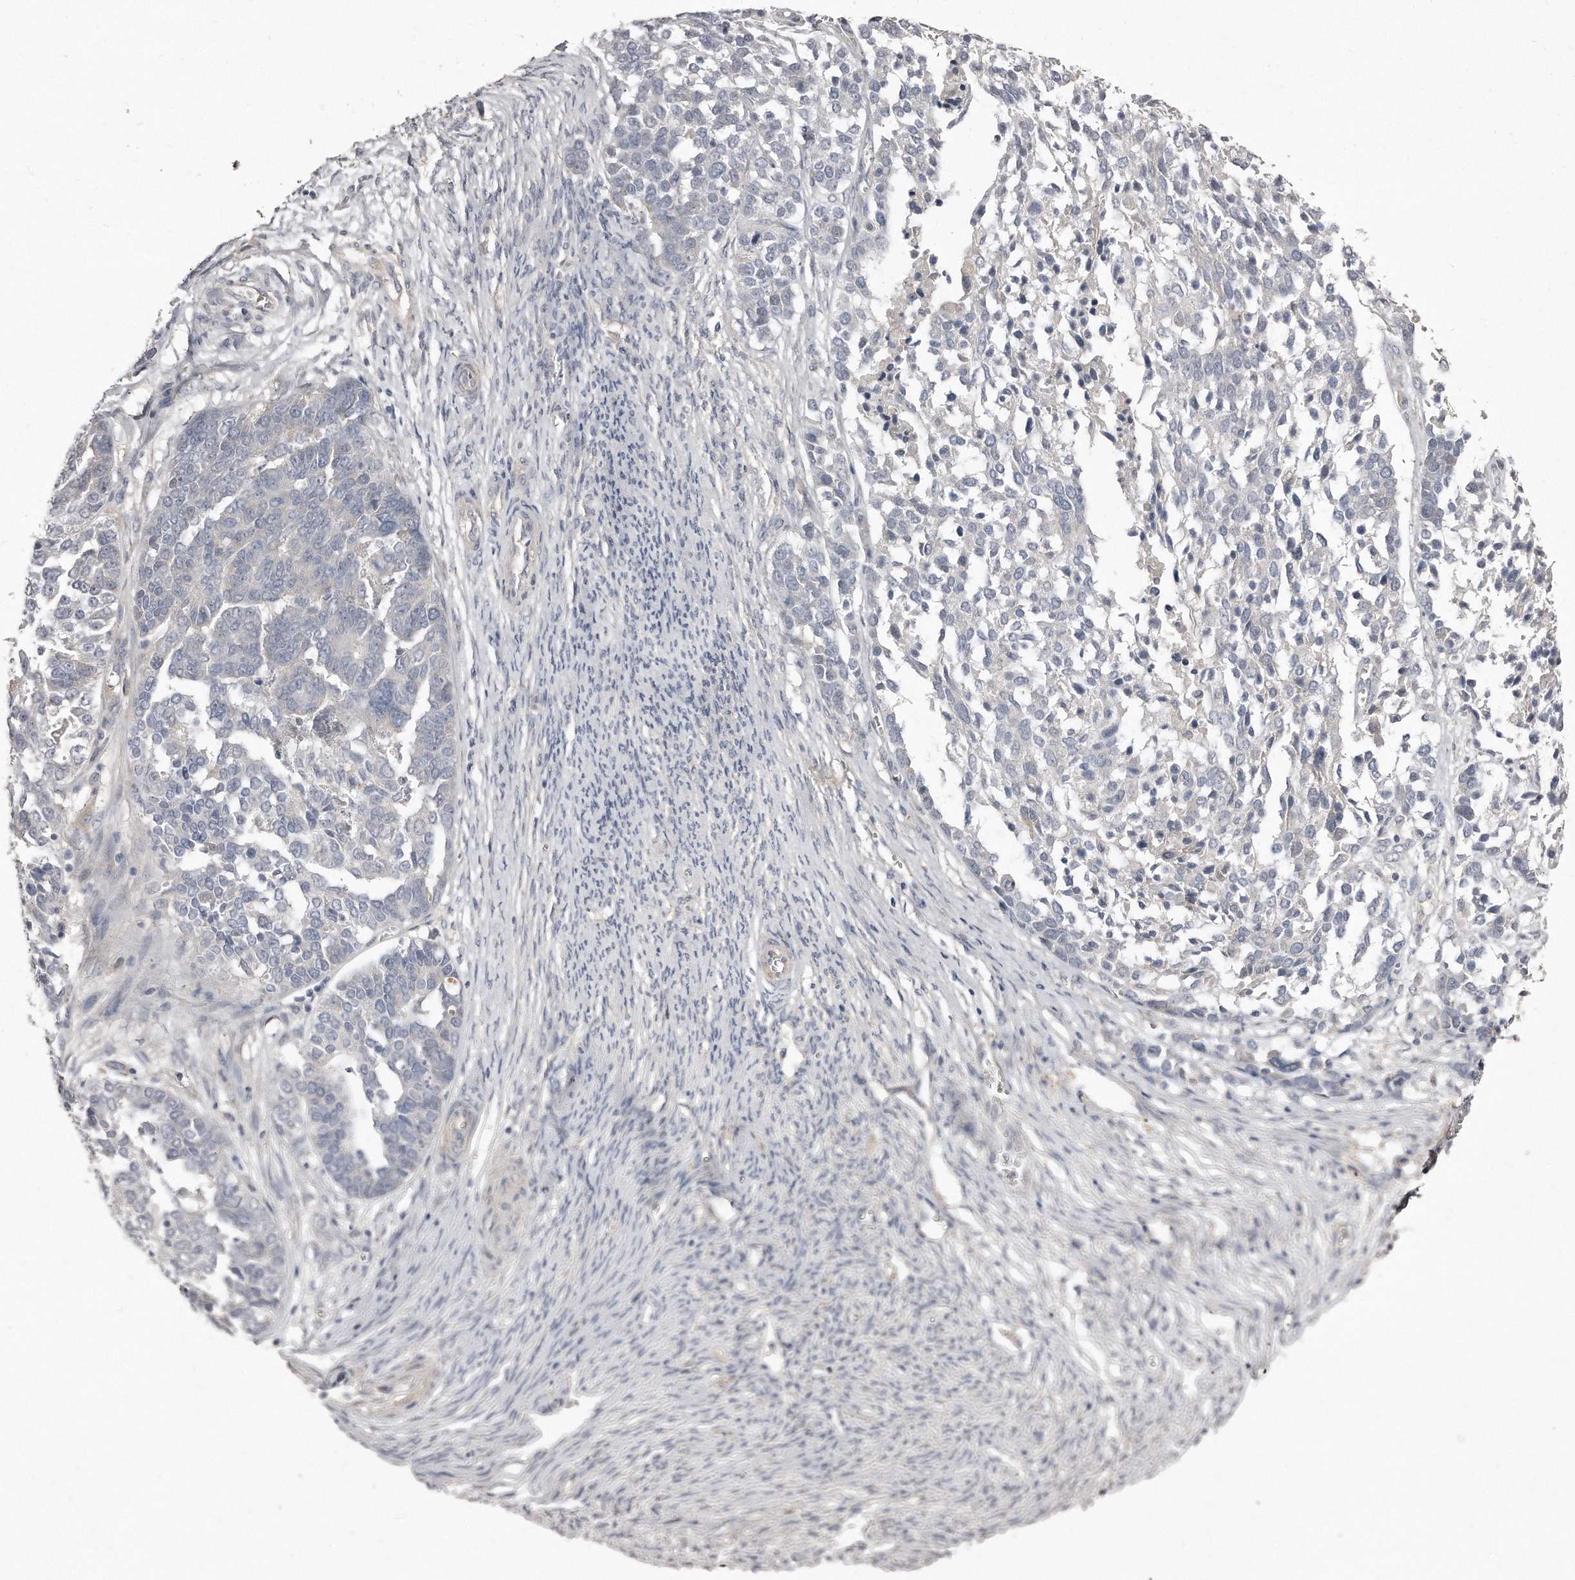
{"staining": {"intensity": "negative", "quantity": "none", "location": "none"}, "tissue": "ovarian cancer", "cell_type": "Tumor cells", "image_type": "cancer", "snomed": [{"axis": "morphology", "description": "Cystadenocarcinoma, serous, NOS"}, {"axis": "topography", "description": "Ovary"}], "caption": "Immunohistochemistry of ovarian cancer (serous cystadenocarcinoma) shows no expression in tumor cells.", "gene": "LMOD1", "patient": {"sex": "female", "age": 44}}